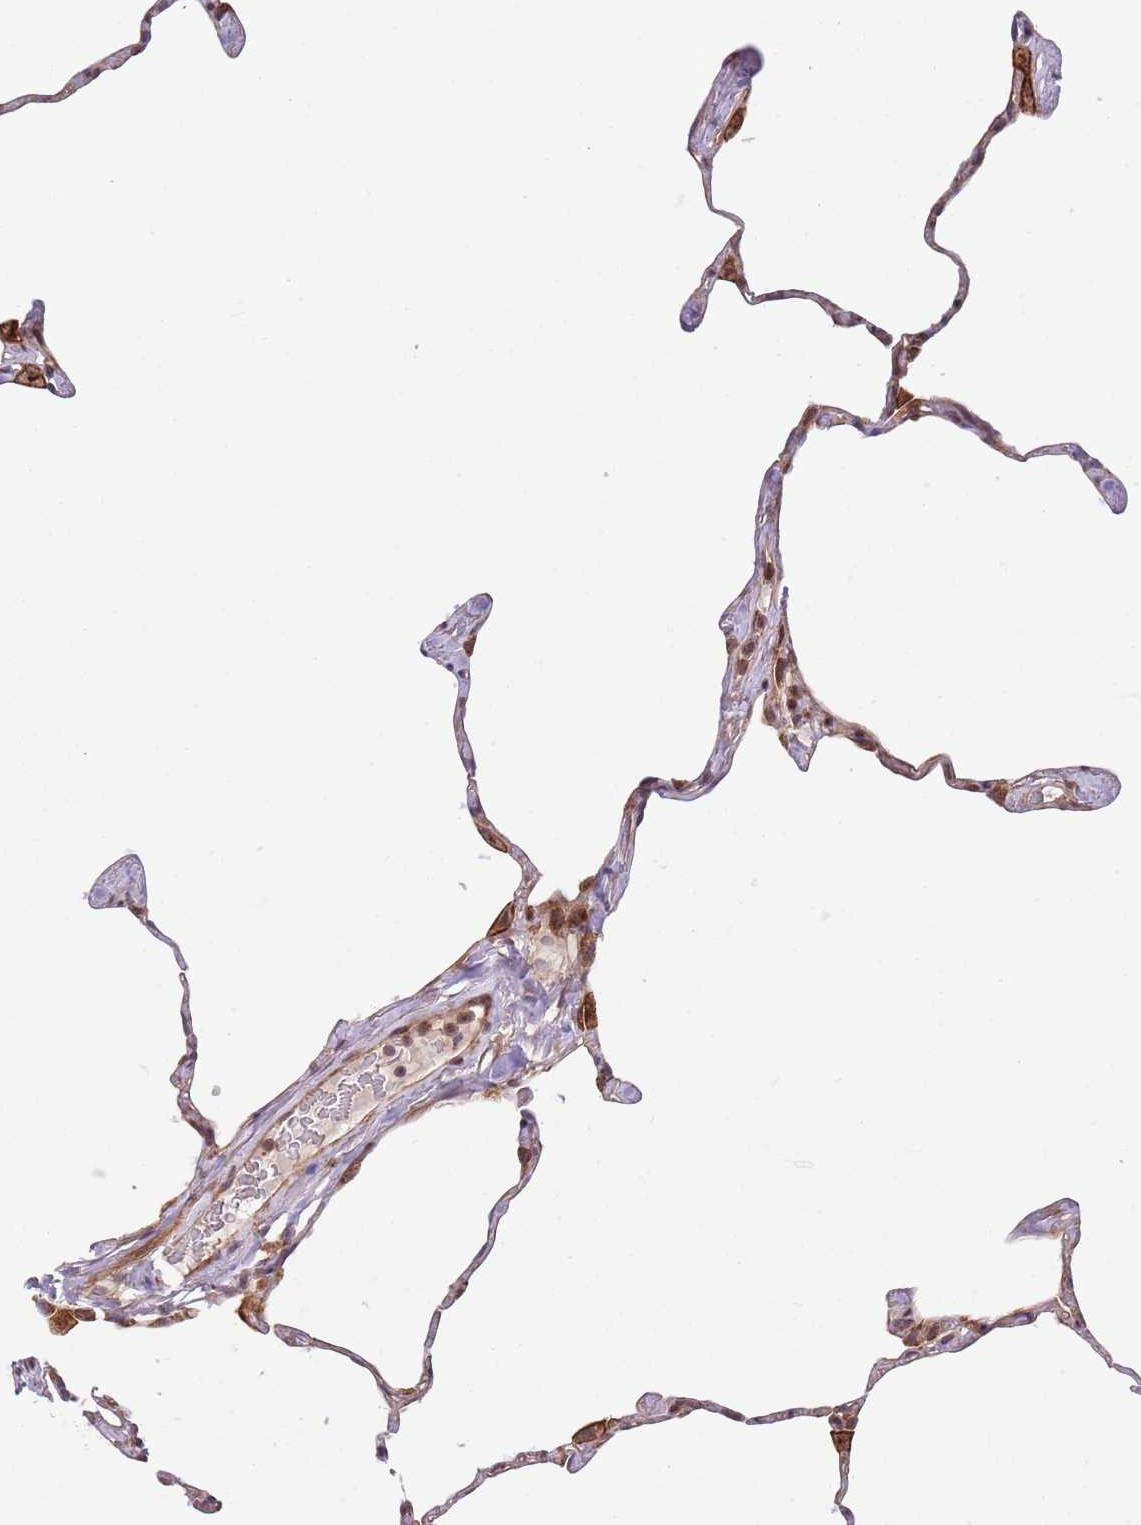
{"staining": {"intensity": "moderate", "quantity": "<25%", "location": "cytoplasmic/membranous"}, "tissue": "lung", "cell_type": "Alveolar cells", "image_type": "normal", "snomed": [{"axis": "morphology", "description": "Normal tissue, NOS"}, {"axis": "topography", "description": "Lung"}], "caption": "Alveolar cells show low levels of moderate cytoplasmic/membranous staining in approximately <25% of cells in unremarkable human lung. (DAB IHC with brightfield microscopy, high magnification).", "gene": "GGA1", "patient": {"sex": "male", "age": 65}}